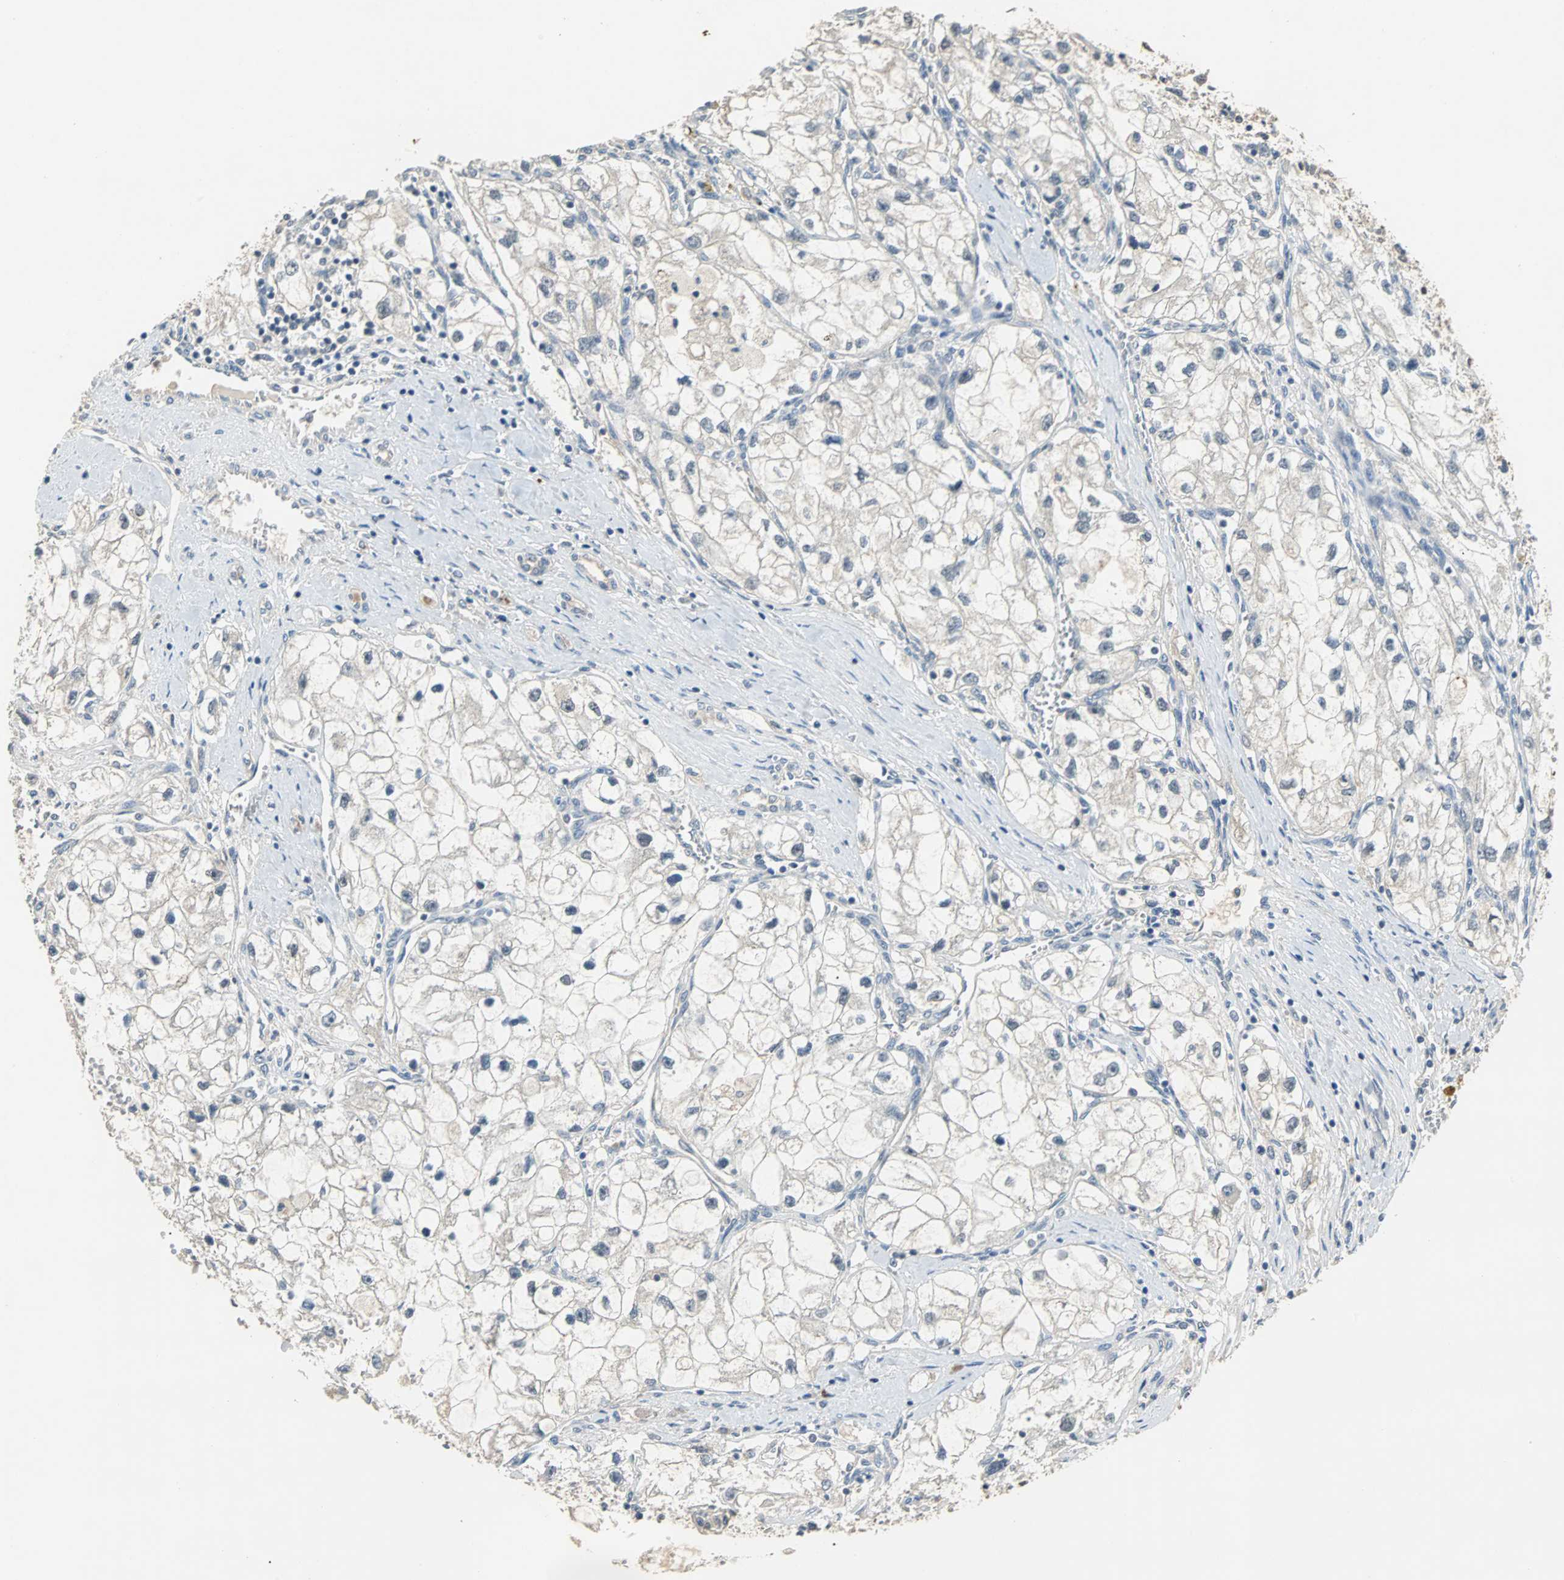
{"staining": {"intensity": "negative", "quantity": "none", "location": "none"}, "tissue": "renal cancer", "cell_type": "Tumor cells", "image_type": "cancer", "snomed": [{"axis": "morphology", "description": "Adenocarcinoma, NOS"}, {"axis": "topography", "description": "Kidney"}], "caption": "Immunohistochemical staining of human adenocarcinoma (renal) reveals no significant positivity in tumor cells. Nuclei are stained in blue.", "gene": "ABHD2", "patient": {"sex": "female", "age": 70}}